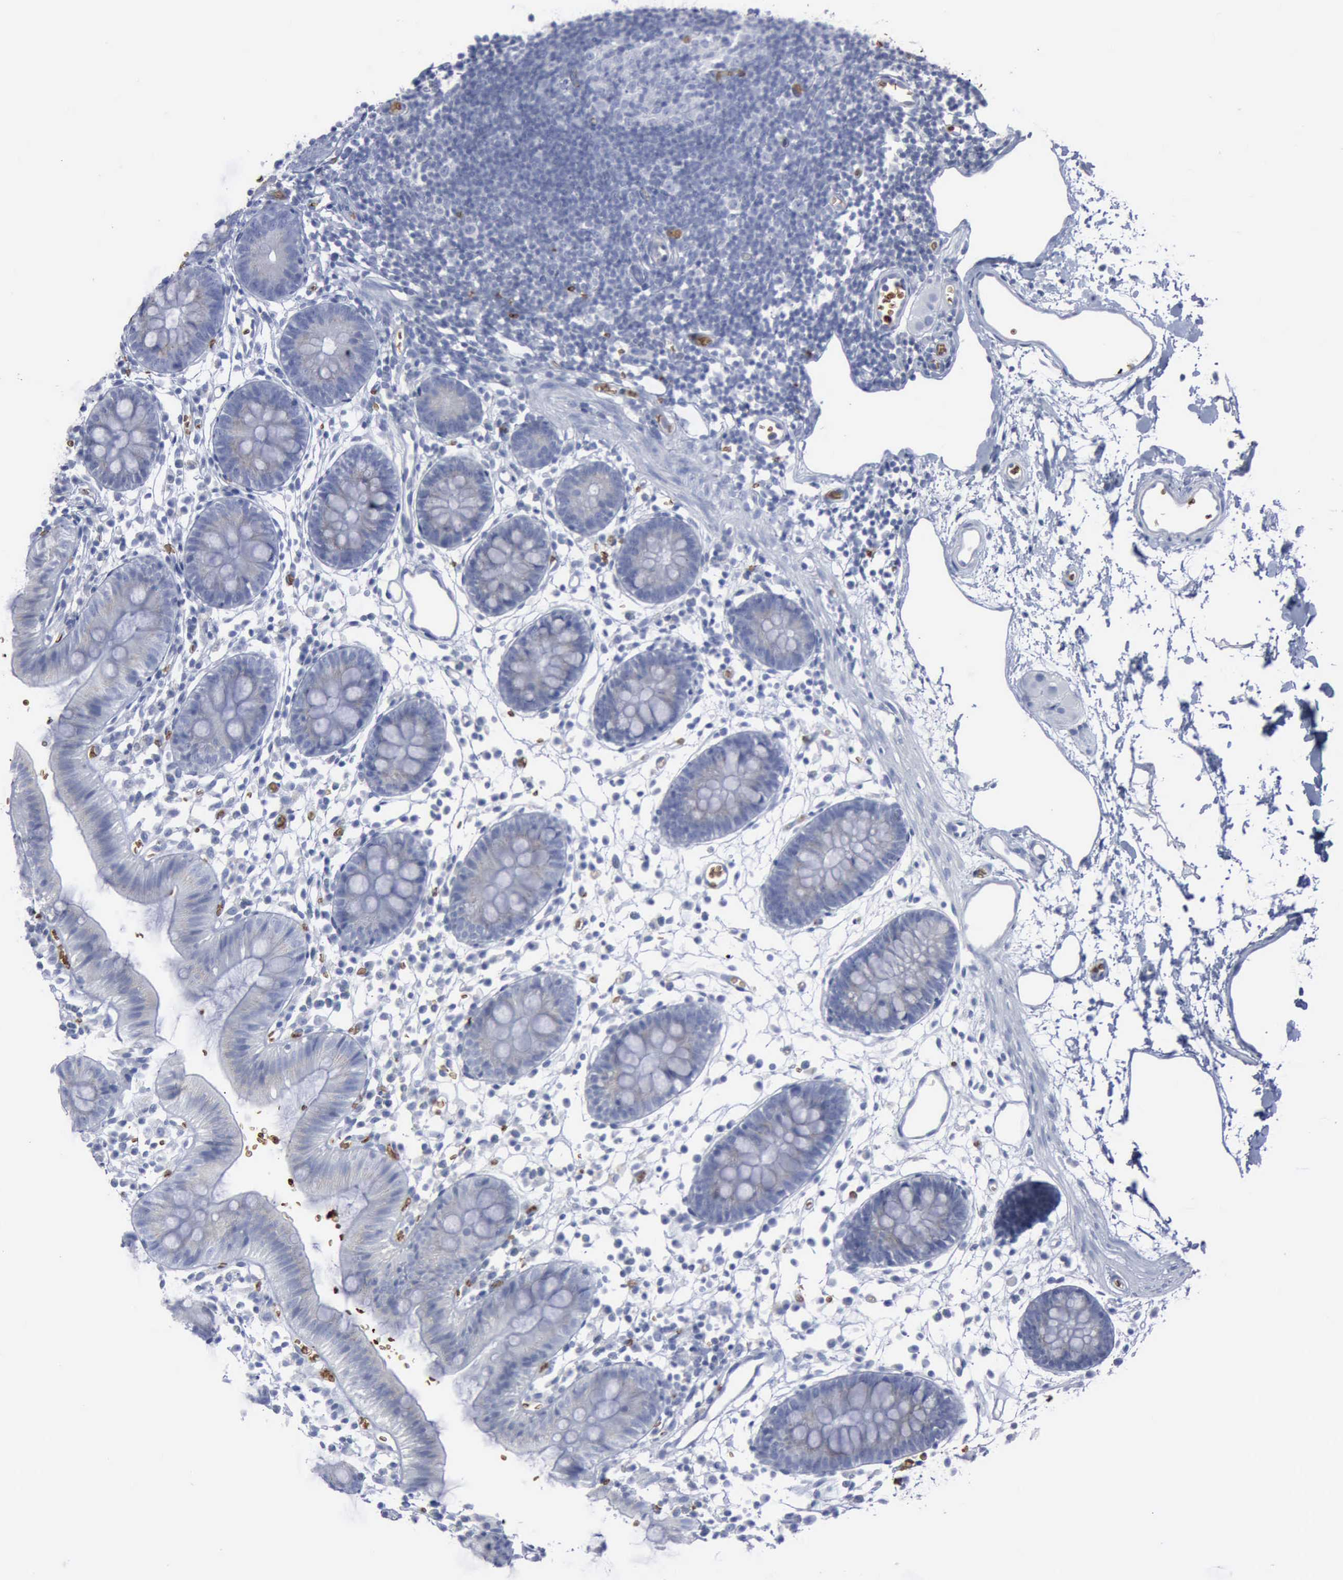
{"staining": {"intensity": "negative", "quantity": "none", "location": "none"}, "tissue": "colon", "cell_type": "Endothelial cells", "image_type": "normal", "snomed": [{"axis": "morphology", "description": "Normal tissue, NOS"}, {"axis": "topography", "description": "Colon"}], "caption": "This image is of benign colon stained with immunohistochemistry to label a protein in brown with the nuclei are counter-stained blue. There is no positivity in endothelial cells.", "gene": "TGFB1", "patient": {"sex": "male", "age": 14}}